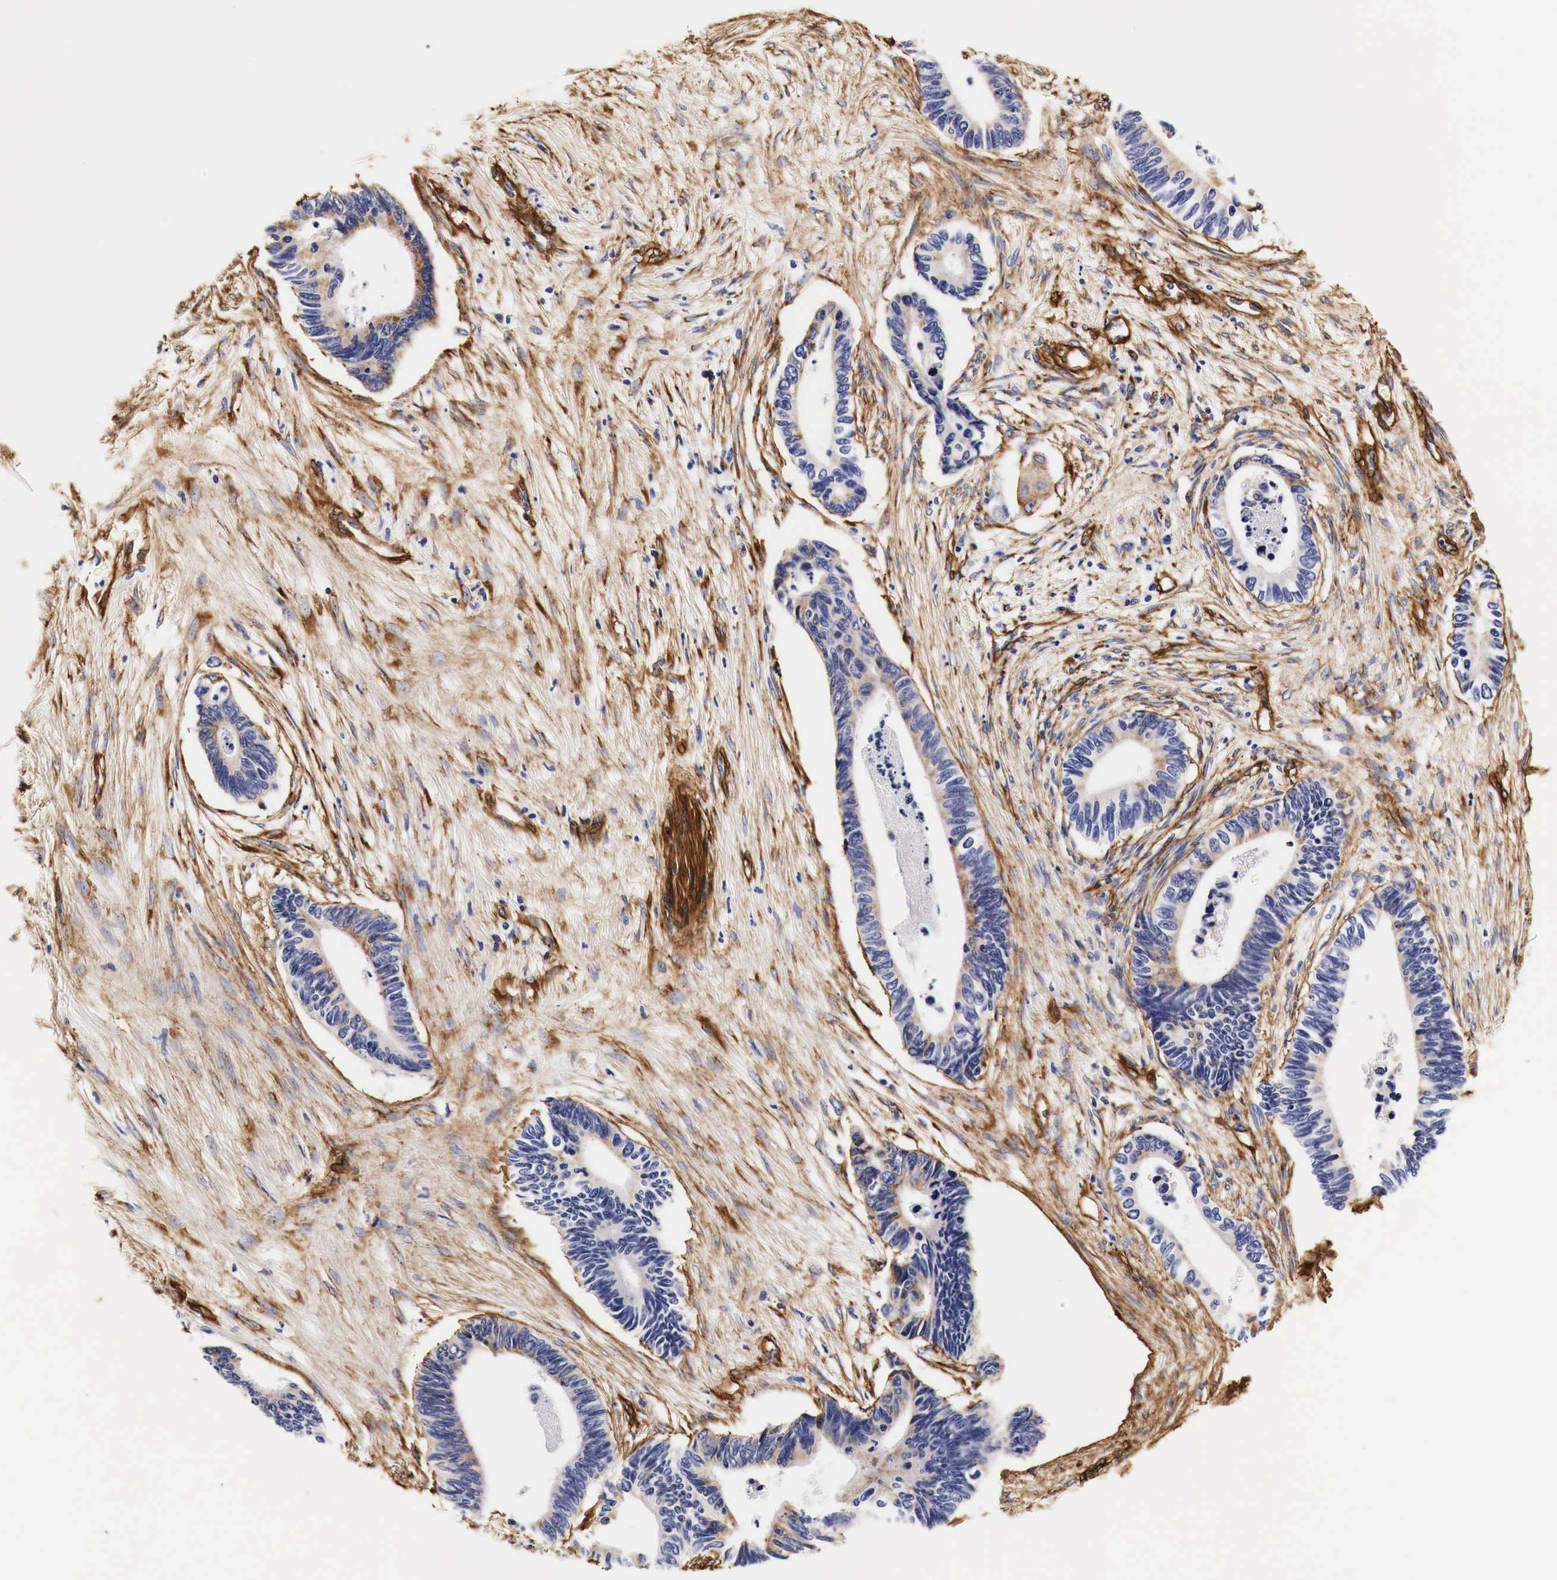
{"staining": {"intensity": "moderate", "quantity": ">75%", "location": "cytoplasmic/membranous"}, "tissue": "pancreatic cancer", "cell_type": "Tumor cells", "image_type": "cancer", "snomed": [{"axis": "morphology", "description": "Adenocarcinoma, NOS"}, {"axis": "topography", "description": "Pancreas"}], "caption": "Protein staining displays moderate cytoplasmic/membranous staining in about >75% of tumor cells in pancreatic cancer (adenocarcinoma). The staining was performed using DAB (3,3'-diaminobenzidine), with brown indicating positive protein expression. Nuclei are stained blue with hematoxylin.", "gene": "LAMB2", "patient": {"sex": "female", "age": 70}}